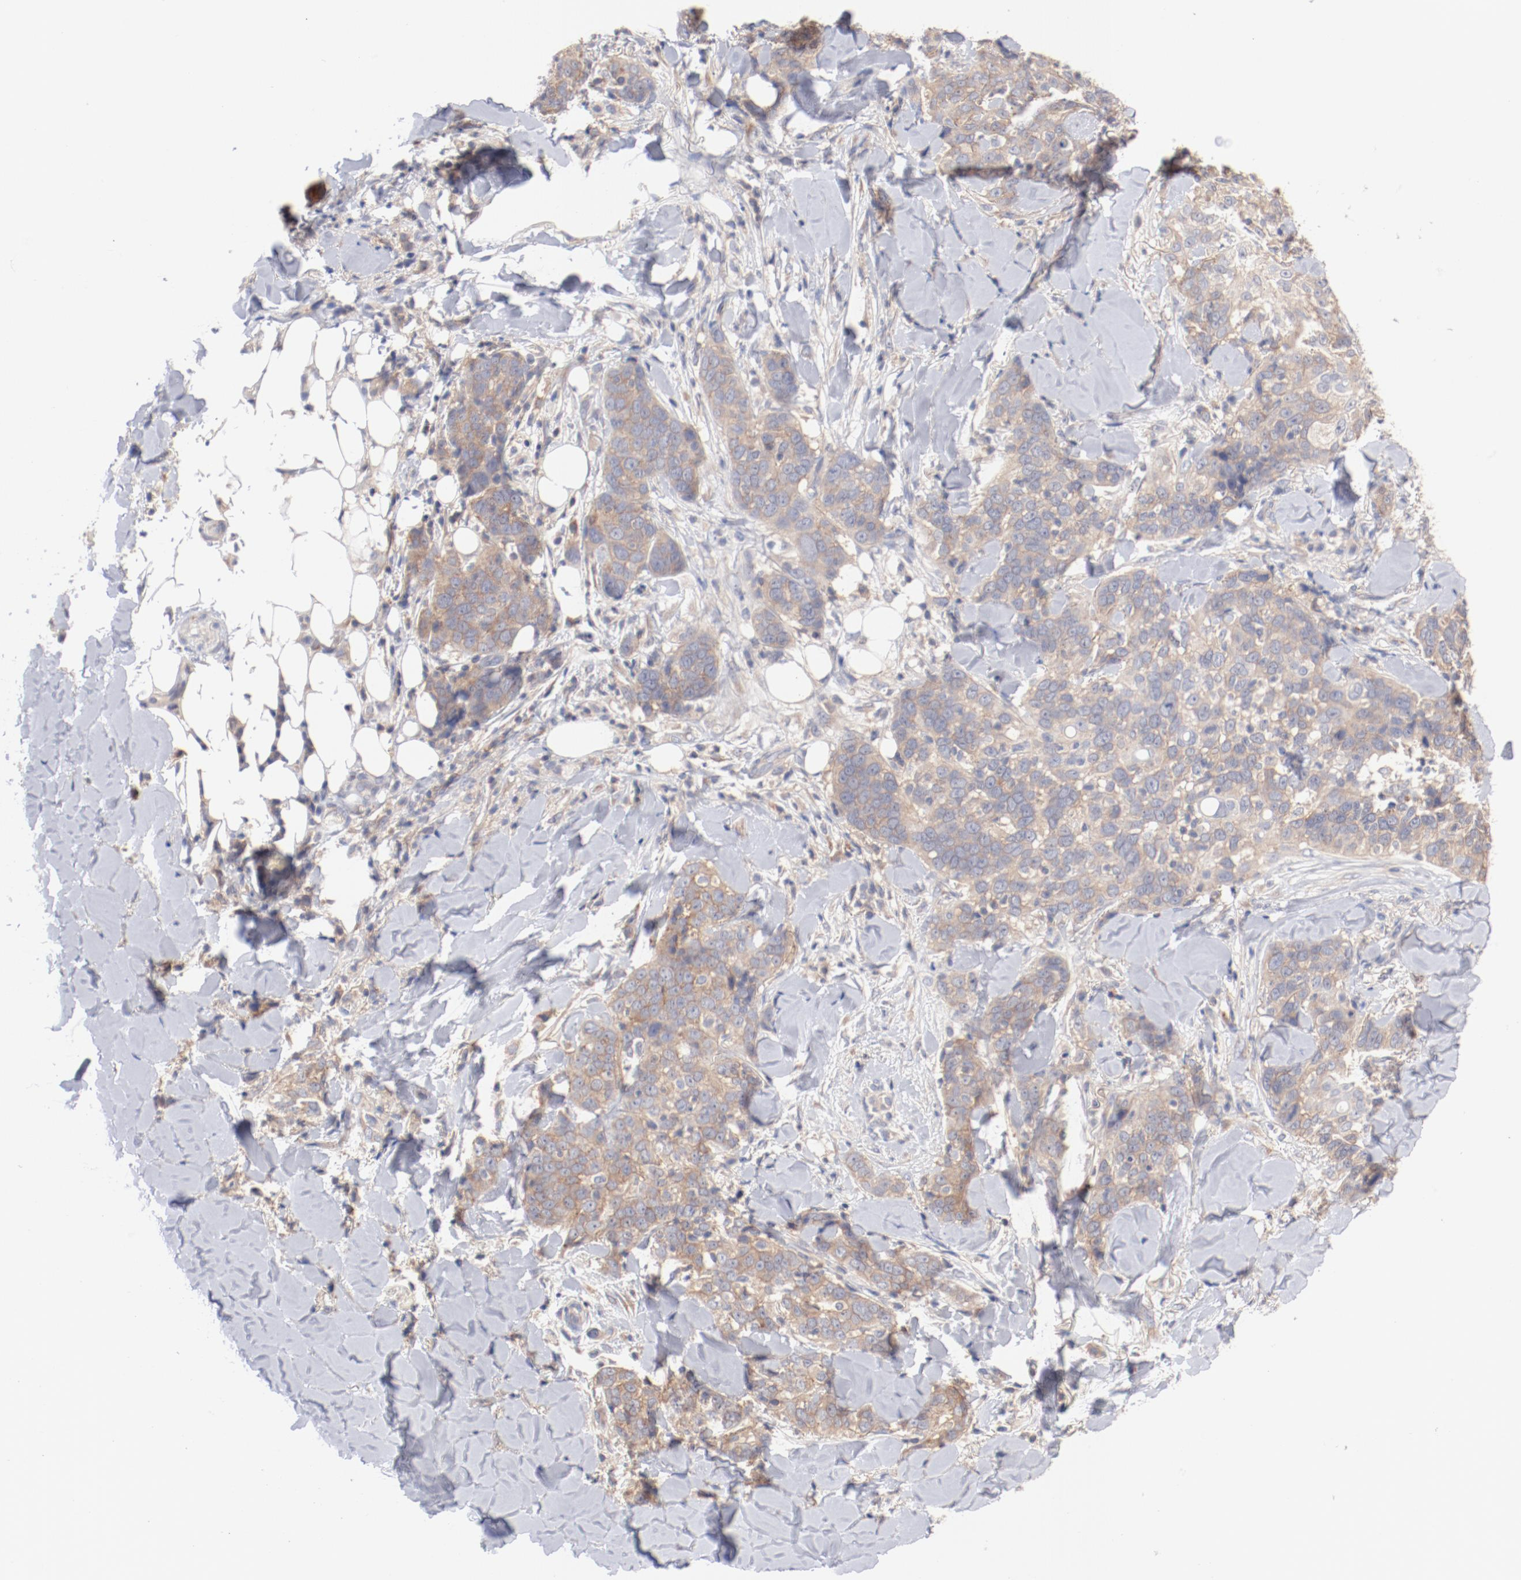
{"staining": {"intensity": "weak", "quantity": ">75%", "location": "cytoplasmic/membranous"}, "tissue": "skin cancer", "cell_type": "Tumor cells", "image_type": "cancer", "snomed": [{"axis": "morphology", "description": "Normal tissue, NOS"}, {"axis": "morphology", "description": "Squamous cell carcinoma, NOS"}, {"axis": "topography", "description": "Skin"}], "caption": "Immunohistochemistry (IHC) of skin cancer reveals low levels of weak cytoplasmic/membranous staining in approximately >75% of tumor cells.", "gene": "SETD3", "patient": {"sex": "female", "age": 83}}